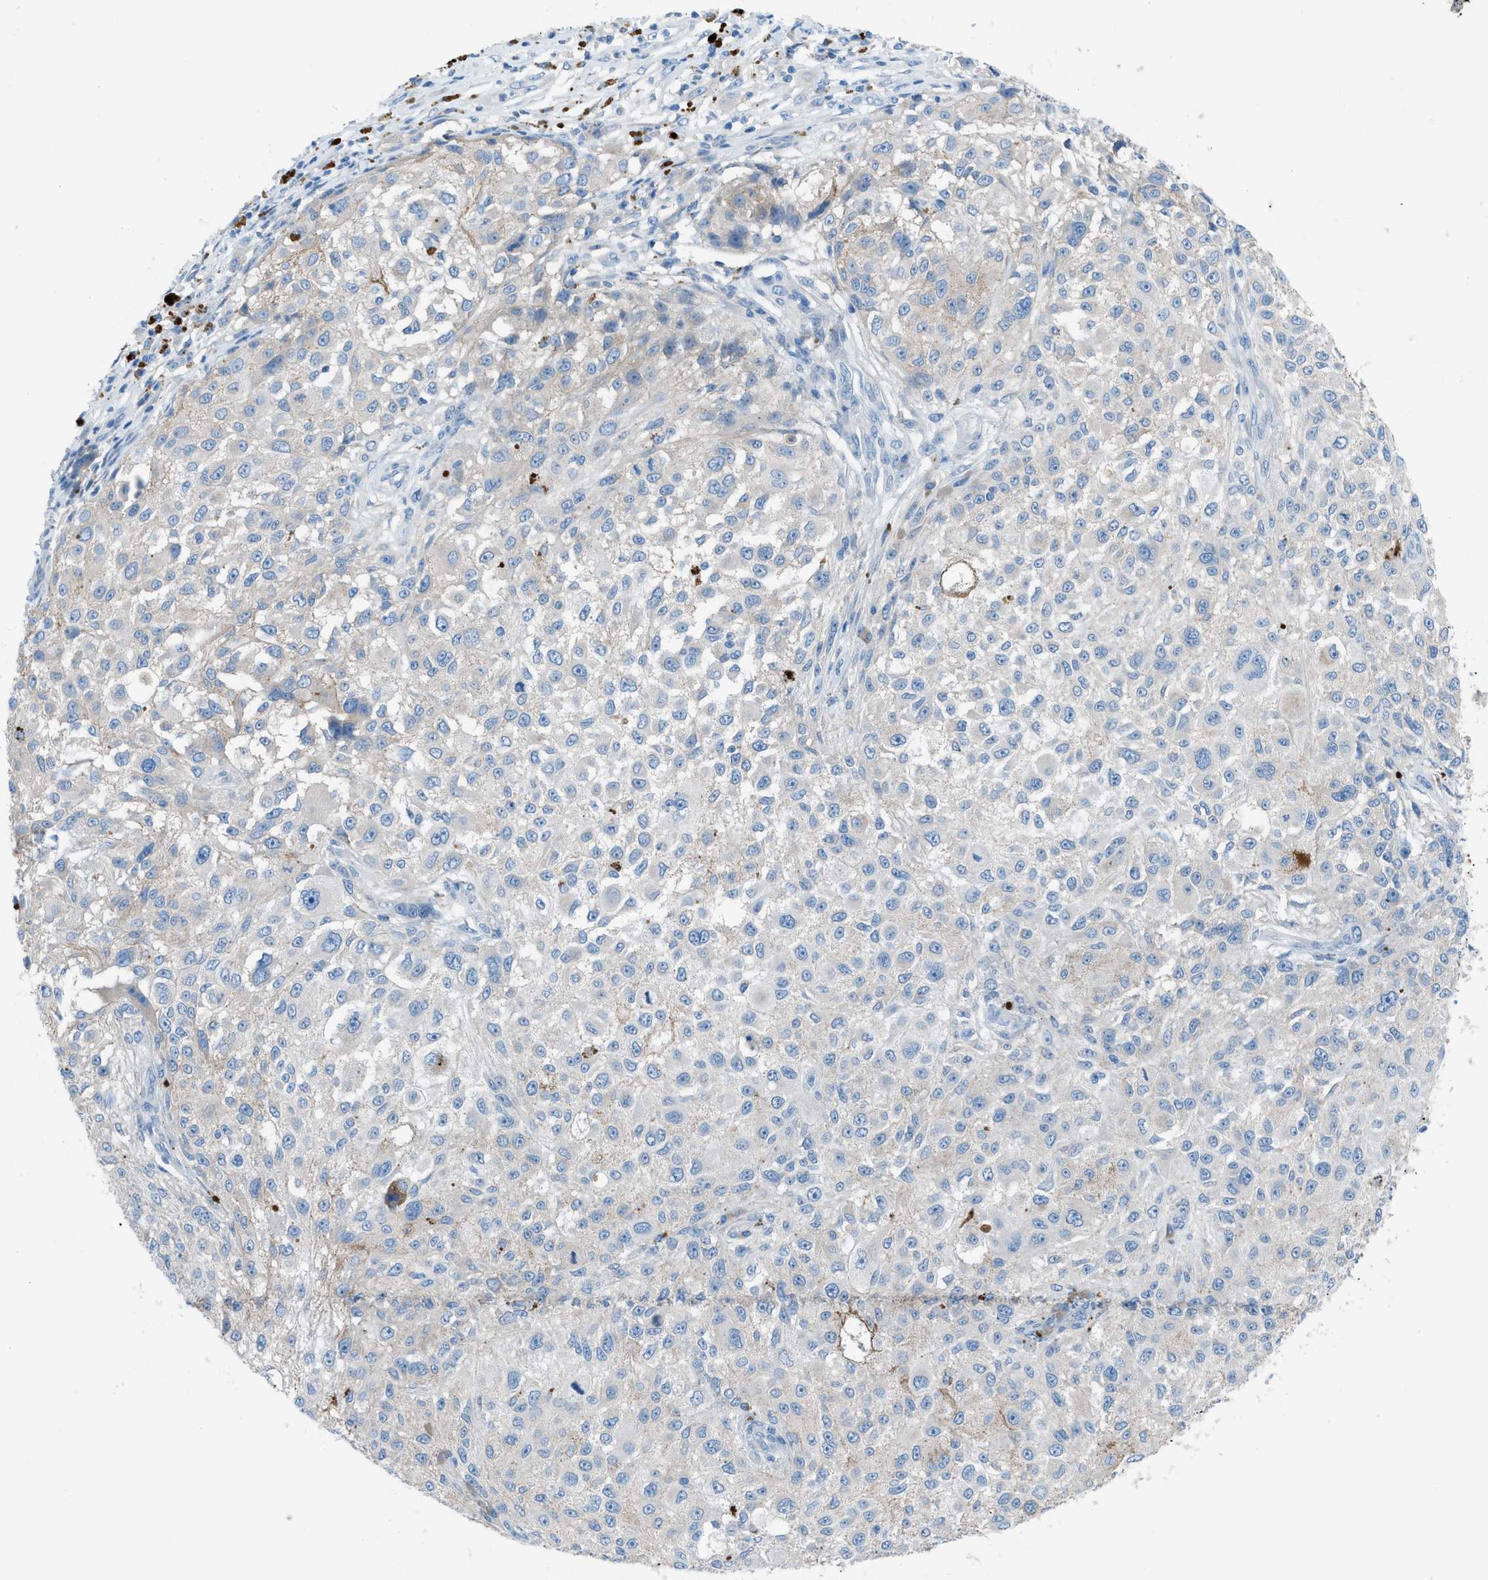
{"staining": {"intensity": "weak", "quantity": "<25%", "location": "cytoplasmic/membranous"}, "tissue": "melanoma", "cell_type": "Tumor cells", "image_type": "cancer", "snomed": [{"axis": "morphology", "description": "Necrosis, NOS"}, {"axis": "morphology", "description": "Malignant melanoma, NOS"}, {"axis": "topography", "description": "Skin"}], "caption": "Immunohistochemistry (IHC) image of neoplastic tissue: melanoma stained with DAB (3,3'-diaminobenzidine) displays no significant protein expression in tumor cells.", "gene": "C5AR2", "patient": {"sex": "female", "age": 87}}